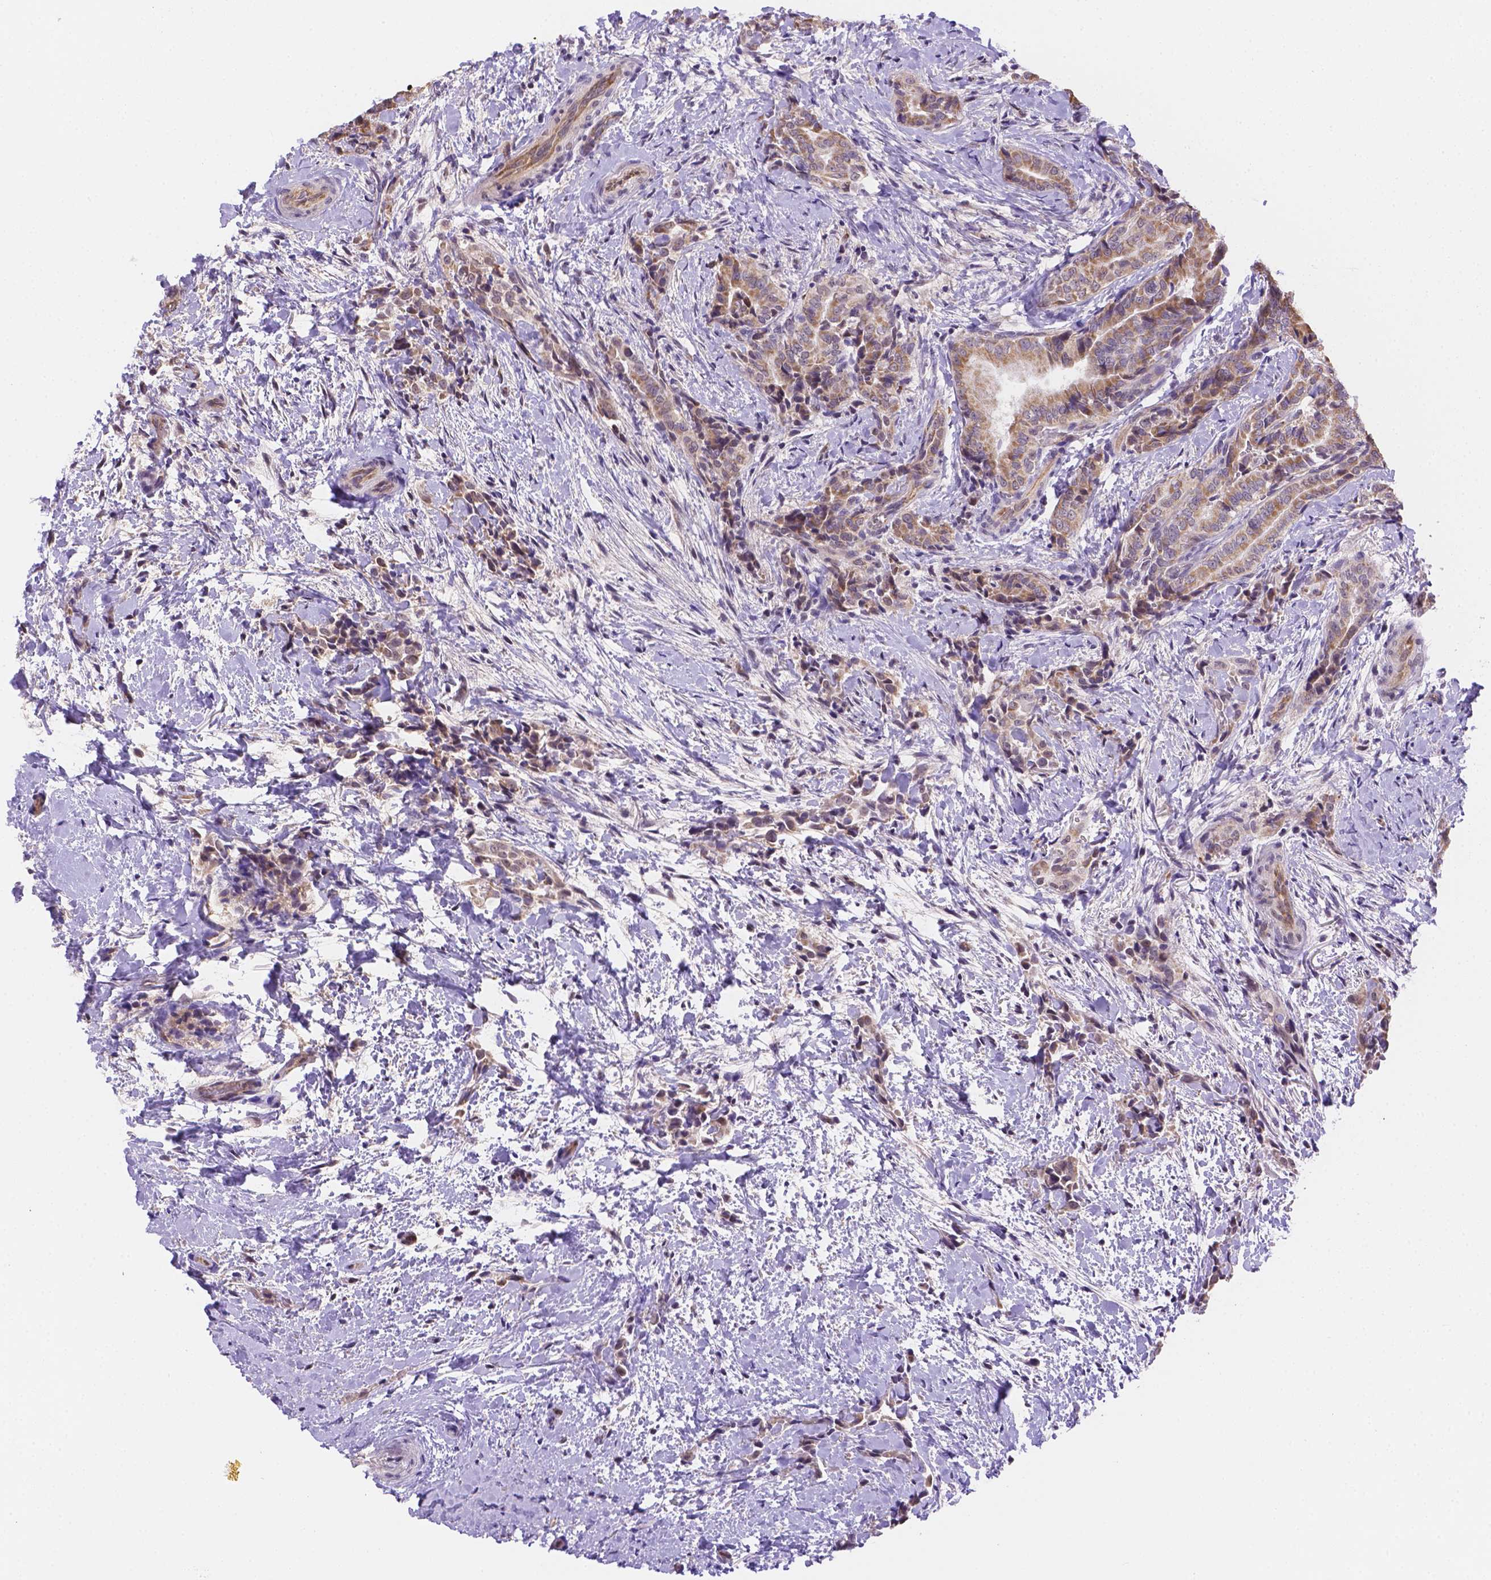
{"staining": {"intensity": "moderate", "quantity": ">75%", "location": "cytoplasmic/membranous"}, "tissue": "thyroid cancer", "cell_type": "Tumor cells", "image_type": "cancer", "snomed": [{"axis": "morphology", "description": "Papillary adenocarcinoma, NOS"}, {"axis": "topography", "description": "Thyroid gland"}], "caption": "Immunohistochemistry of human thyroid cancer demonstrates medium levels of moderate cytoplasmic/membranous positivity in about >75% of tumor cells. Using DAB (brown) and hematoxylin (blue) stains, captured at high magnification using brightfield microscopy.", "gene": "NXPE2", "patient": {"sex": "male", "age": 61}}